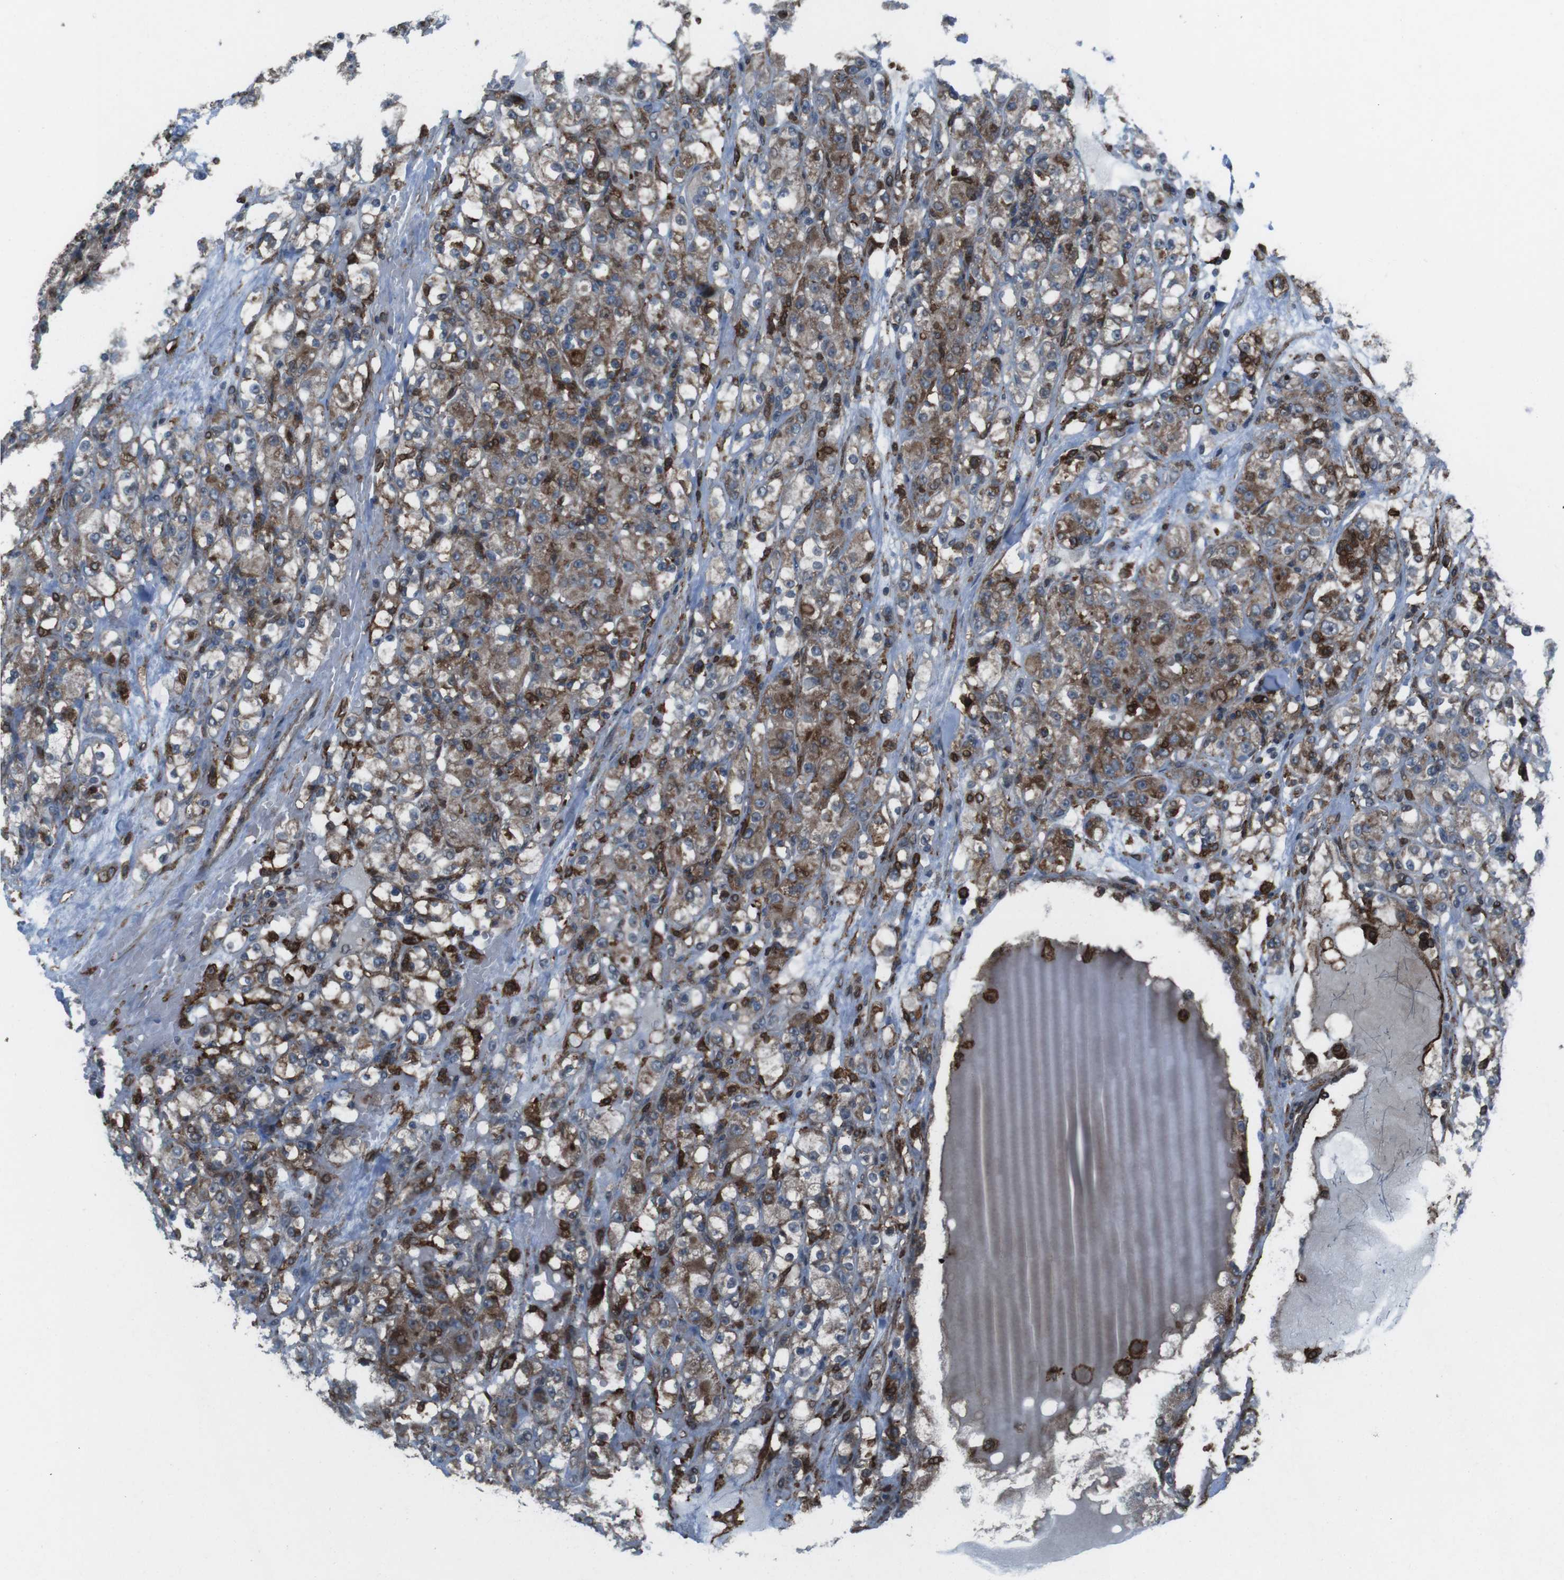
{"staining": {"intensity": "moderate", "quantity": ">75%", "location": "cytoplasmic/membranous"}, "tissue": "renal cancer", "cell_type": "Tumor cells", "image_type": "cancer", "snomed": [{"axis": "morphology", "description": "Normal tissue, NOS"}, {"axis": "morphology", "description": "Adenocarcinoma, NOS"}, {"axis": "topography", "description": "Kidney"}], "caption": "This histopathology image shows renal cancer stained with immunohistochemistry (IHC) to label a protein in brown. The cytoplasmic/membranous of tumor cells show moderate positivity for the protein. Nuclei are counter-stained blue.", "gene": "GDF10", "patient": {"sex": "male", "age": 61}}